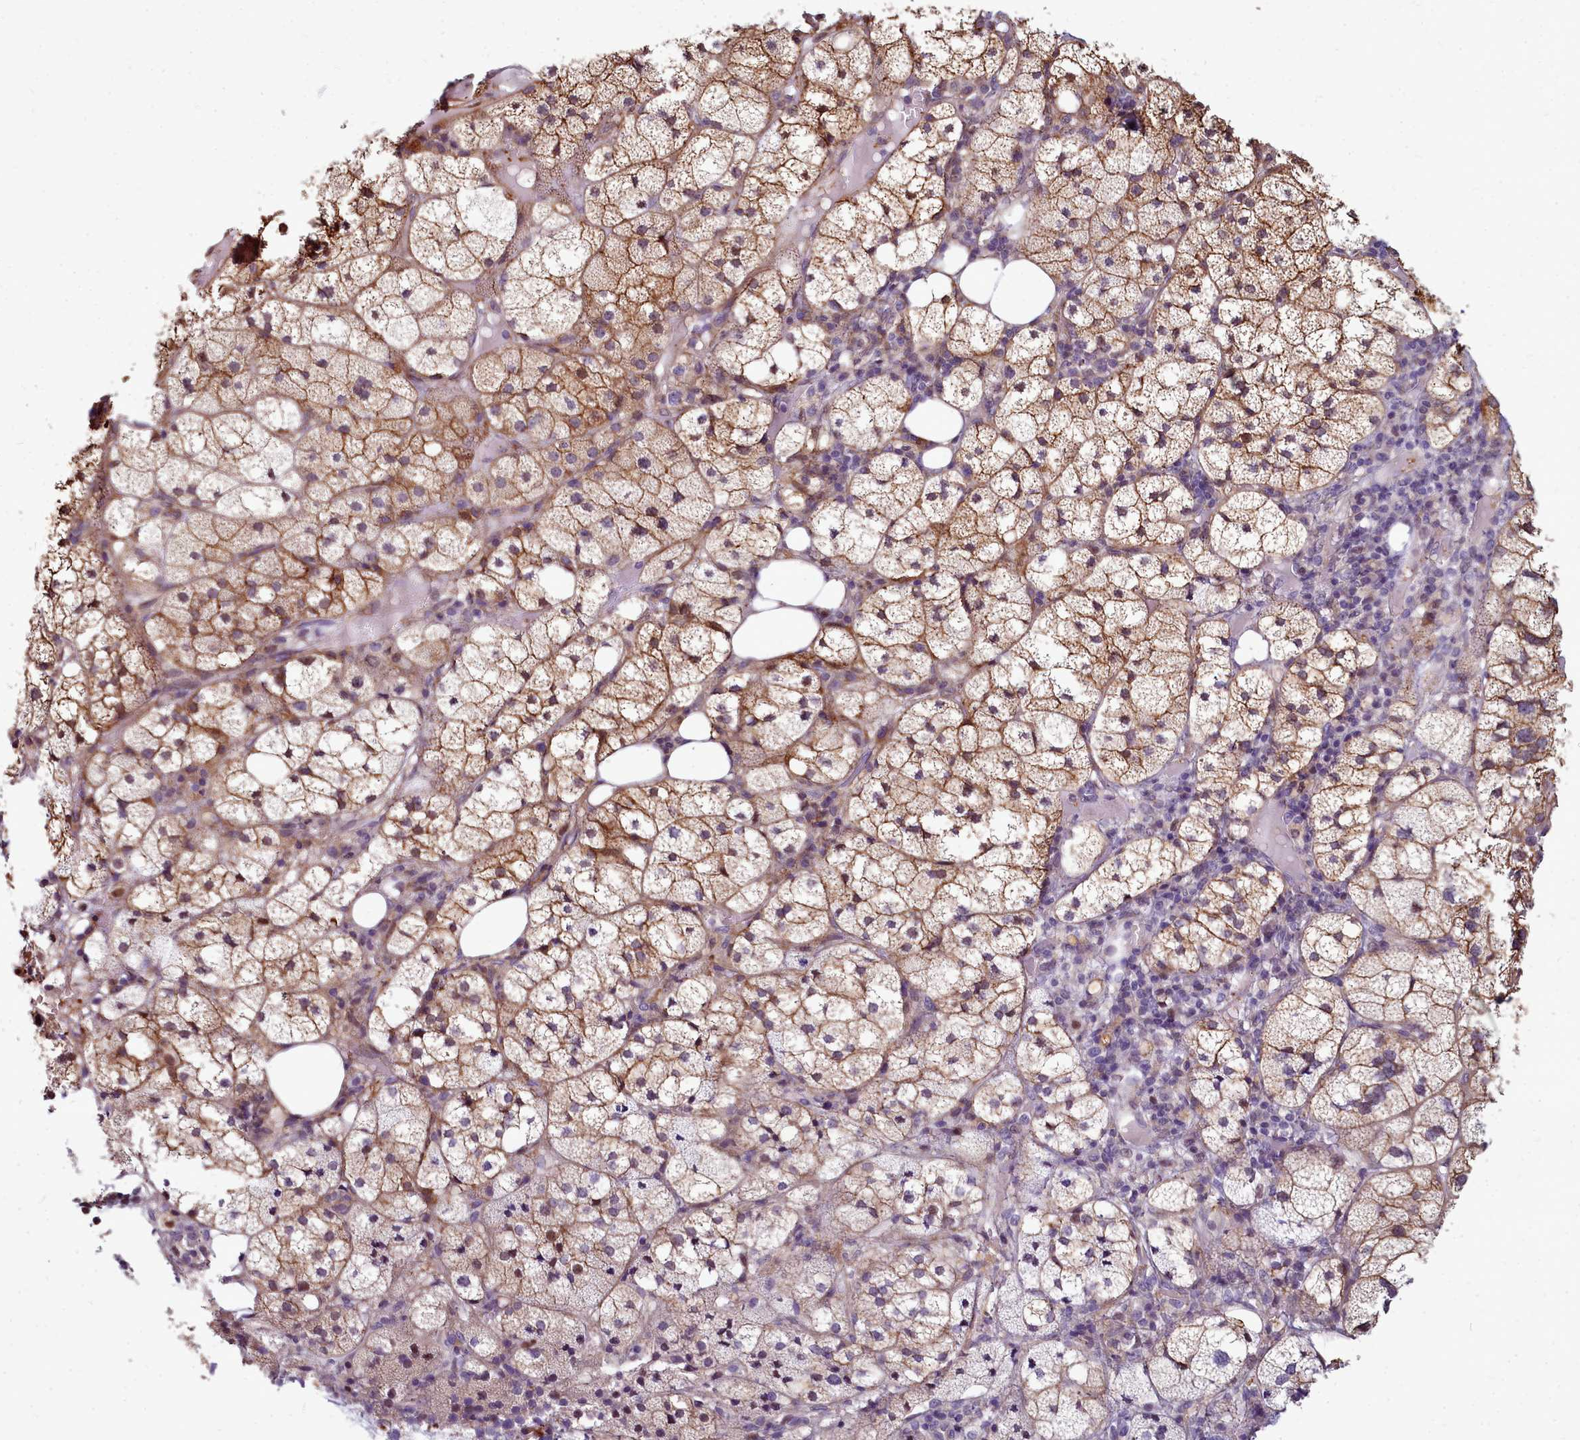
{"staining": {"intensity": "moderate", "quantity": ">75%", "location": "cytoplasmic/membranous"}, "tissue": "adrenal gland", "cell_type": "Glandular cells", "image_type": "normal", "snomed": [{"axis": "morphology", "description": "Normal tissue, NOS"}, {"axis": "topography", "description": "Adrenal gland"}], "caption": "The immunohistochemical stain labels moderate cytoplasmic/membranous staining in glandular cells of benign adrenal gland. (DAB (3,3'-diaminobenzidine) IHC, brown staining for protein, blue staining for nuclei).", "gene": "TTC5", "patient": {"sex": "female", "age": 61}}